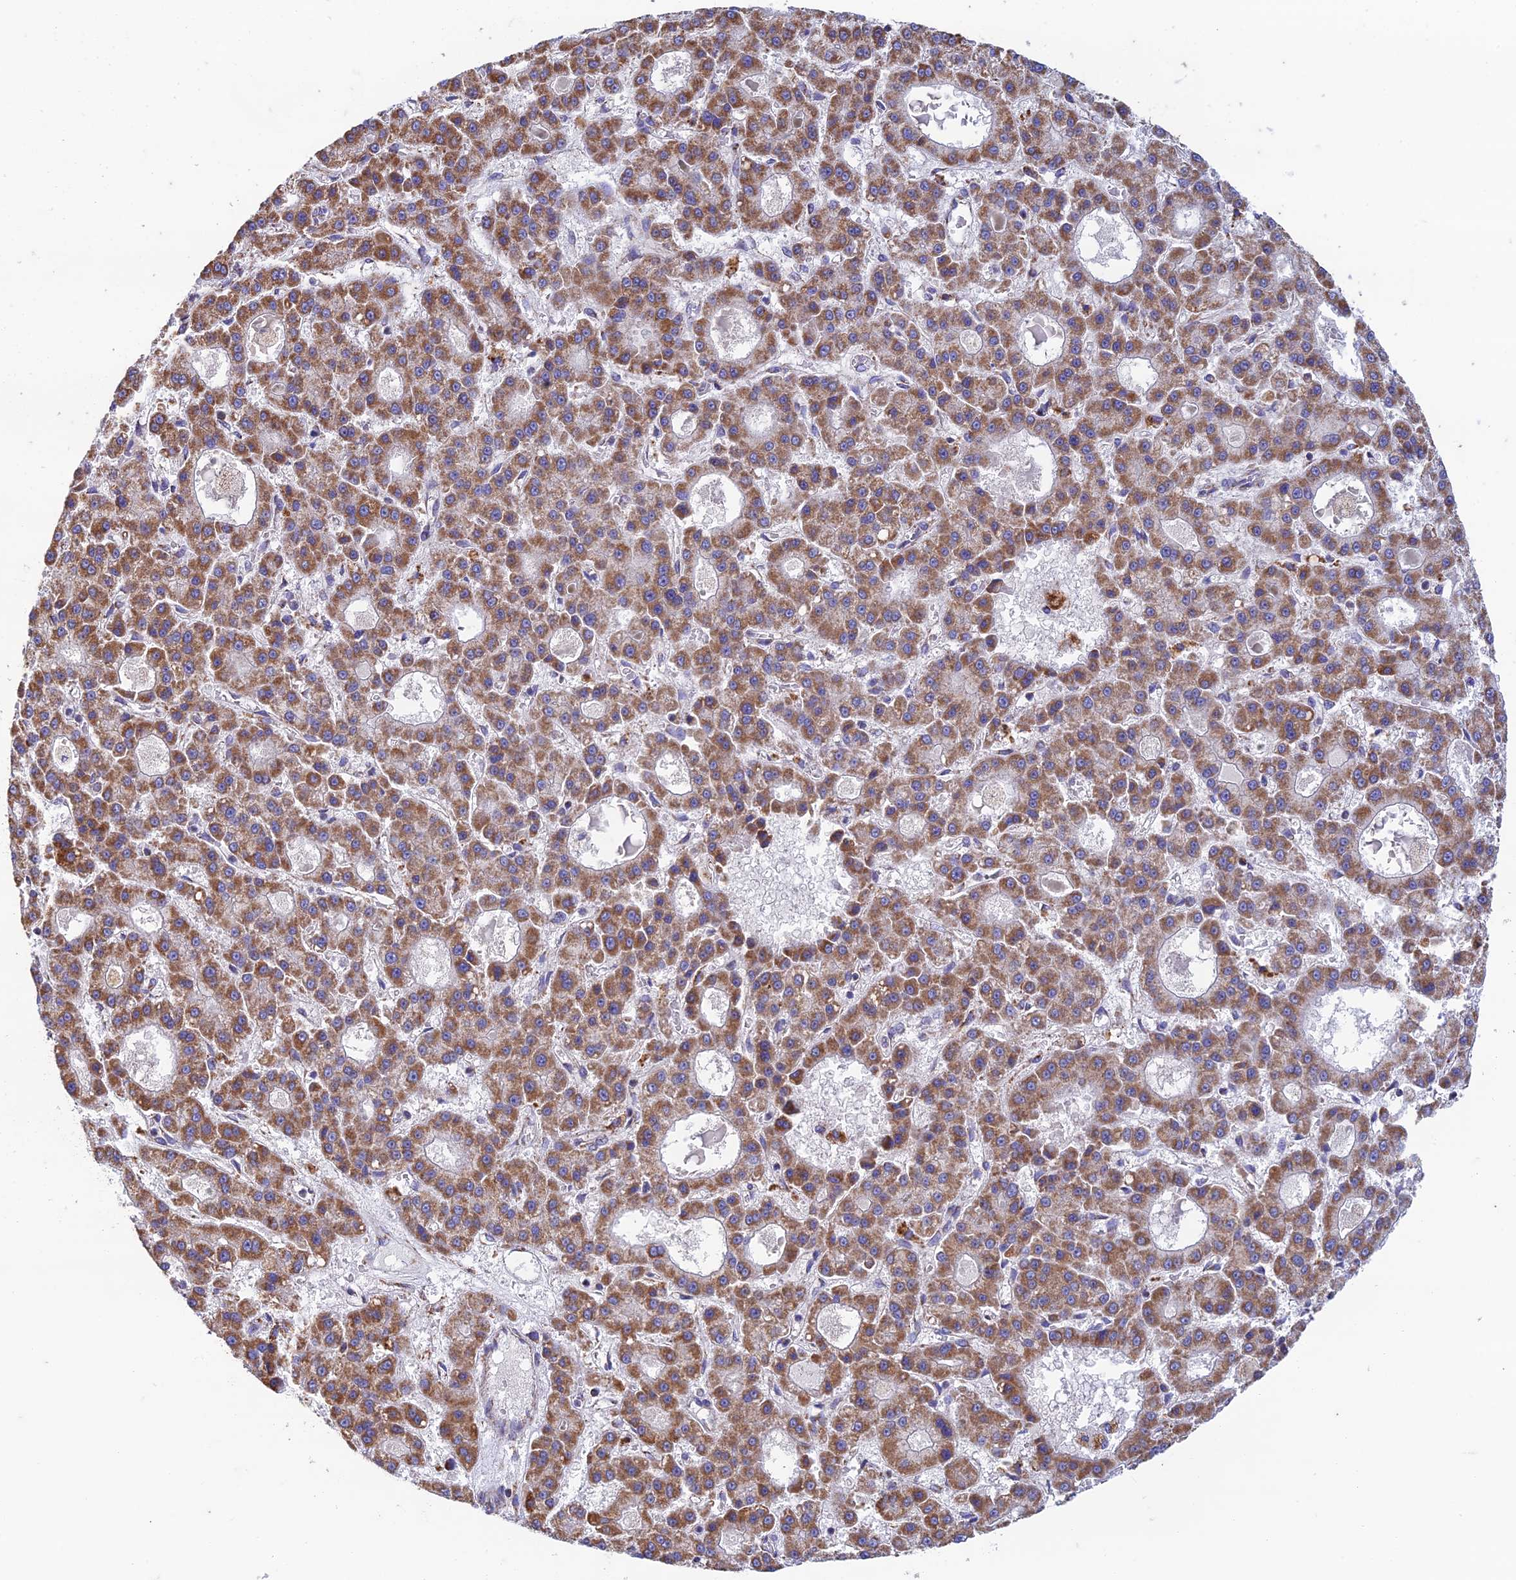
{"staining": {"intensity": "moderate", "quantity": ">75%", "location": "cytoplasmic/membranous"}, "tissue": "liver cancer", "cell_type": "Tumor cells", "image_type": "cancer", "snomed": [{"axis": "morphology", "description": "Carcinoma, Hepatocellular, NOS"}, {"axis": "topography", "description": "Liver"}], "caption": "This histopathology image shows immunohistochemistry staining of human liver cancer (hepatocellular carcinoma), with medium moderate cytoplasmic/membranous staining in about >75% of tumor cells.", "gene": "ZNF181", "patient": {"sex": "male", "age": 70}}